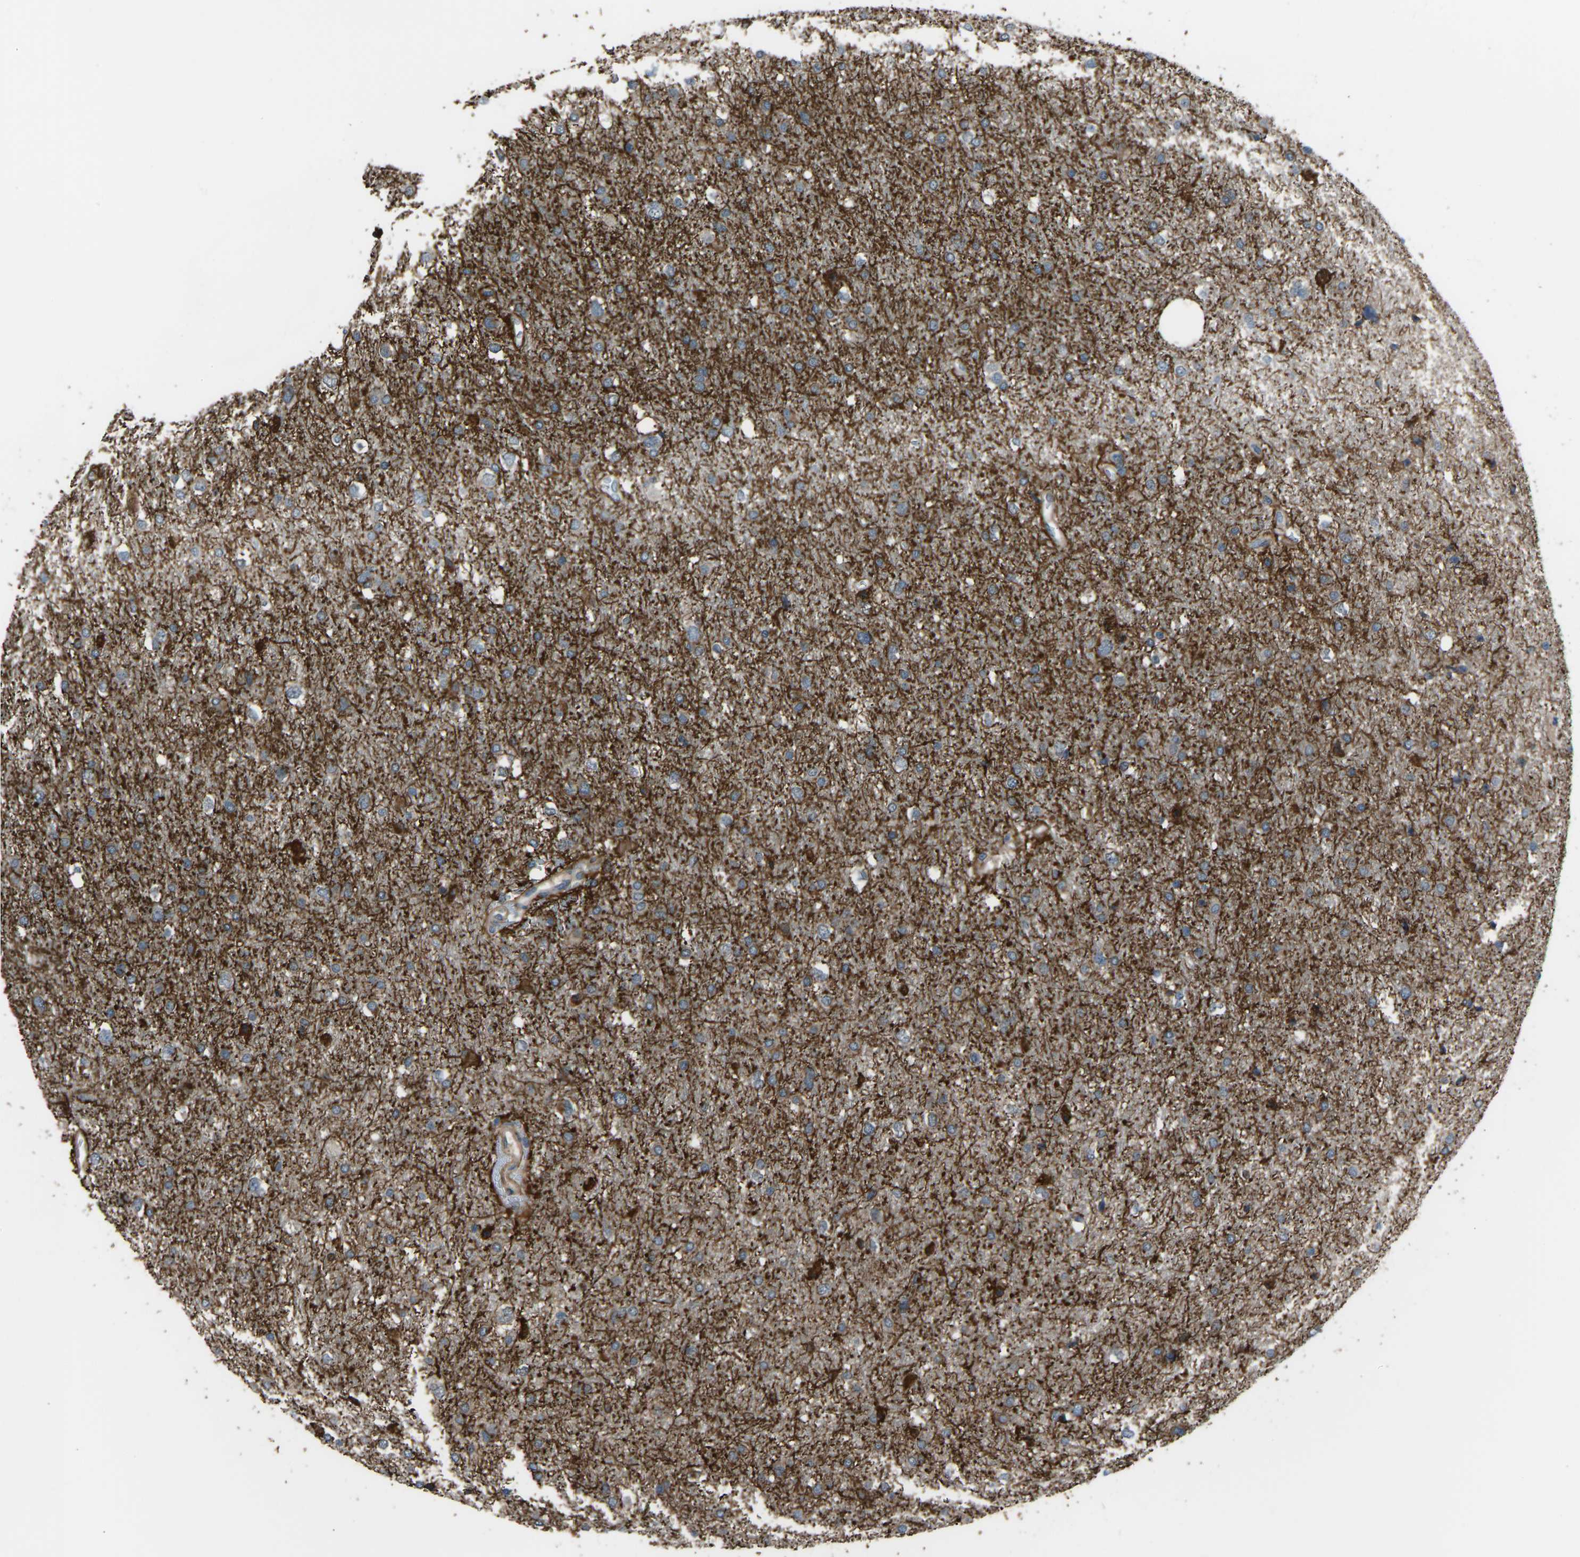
{"staining": {"intensity": "moderate", "quantity": "<25%", "location": "cytoplasmic/membranous"}, "tissue": "glioma", "cell_type": "Tumor cells", "image_type": "cancer", "snomed": [{"axis": "morphology", "description": "Glioma, malignant, Low grade"}, {"axis": "topography", "description": "Brain"}], "caption": "Protein expression analysis of low-grade glioma (malignant) shows moderate cytoplasmic/membranous staining in approximately <25% of tumor cells. (Stains: DAB (3,3'-diaminobenzidine) in brown, nuclei in blue, Microscopy: brightfield microscopy at high magnification).", "gene": "CDK2AP1", "patient": {"sex": "female", "age": 37}}